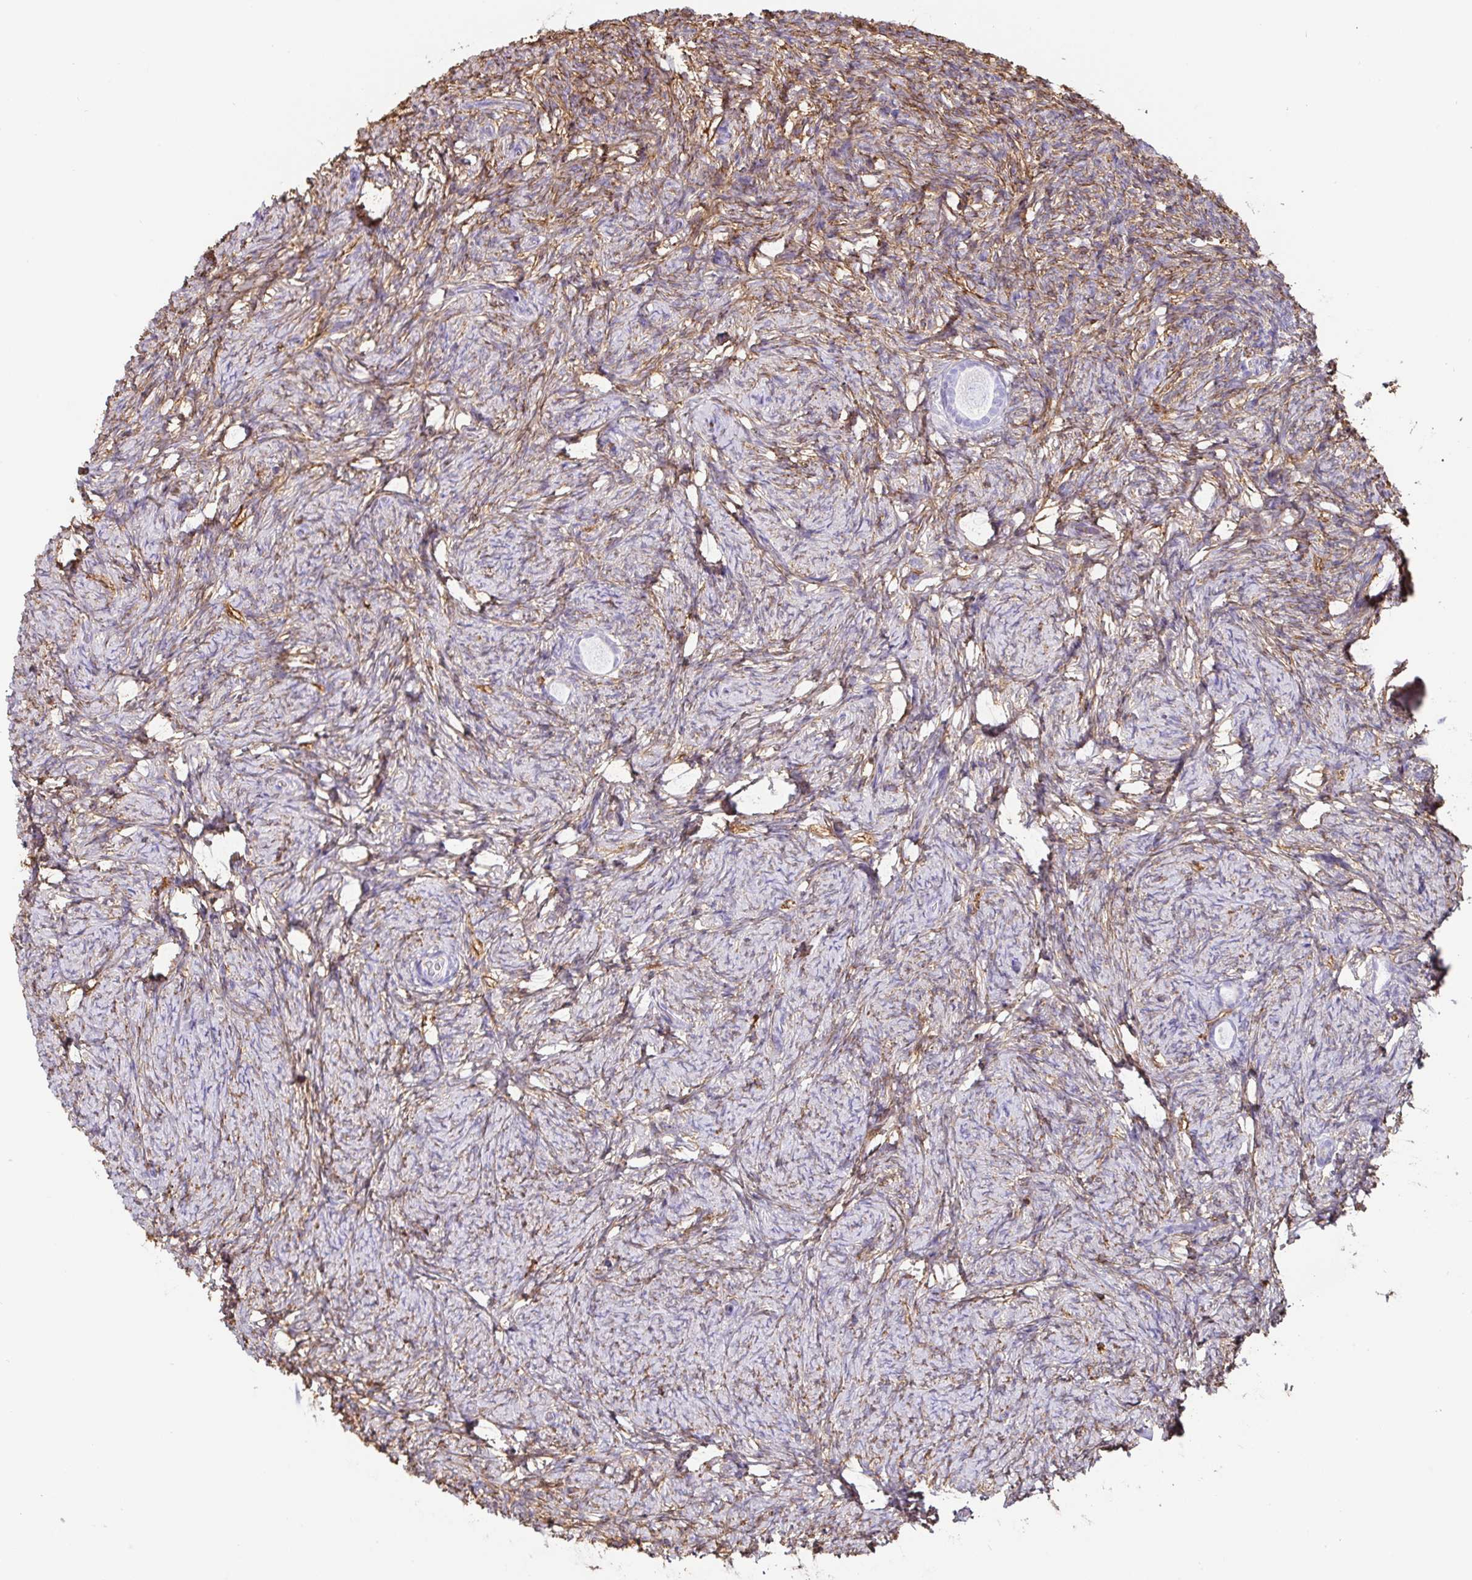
{"staining": {"intensity": "negative", "quantity": "none", "location": "none"}, "tissue": "ovary", "cell_type": "Follicle cells", "image_type": "normal", "snomed": [{"axis": "morphology", "description": "Normal tissue, NOS"}, {"axis": "topography", "description": "Ovary"}], "caption": "Human ovary stained for a protein using IHC displays no expression in follicle cells.", "gene": "ANXA2", "patient": {"sex": "female", "age": 34}}